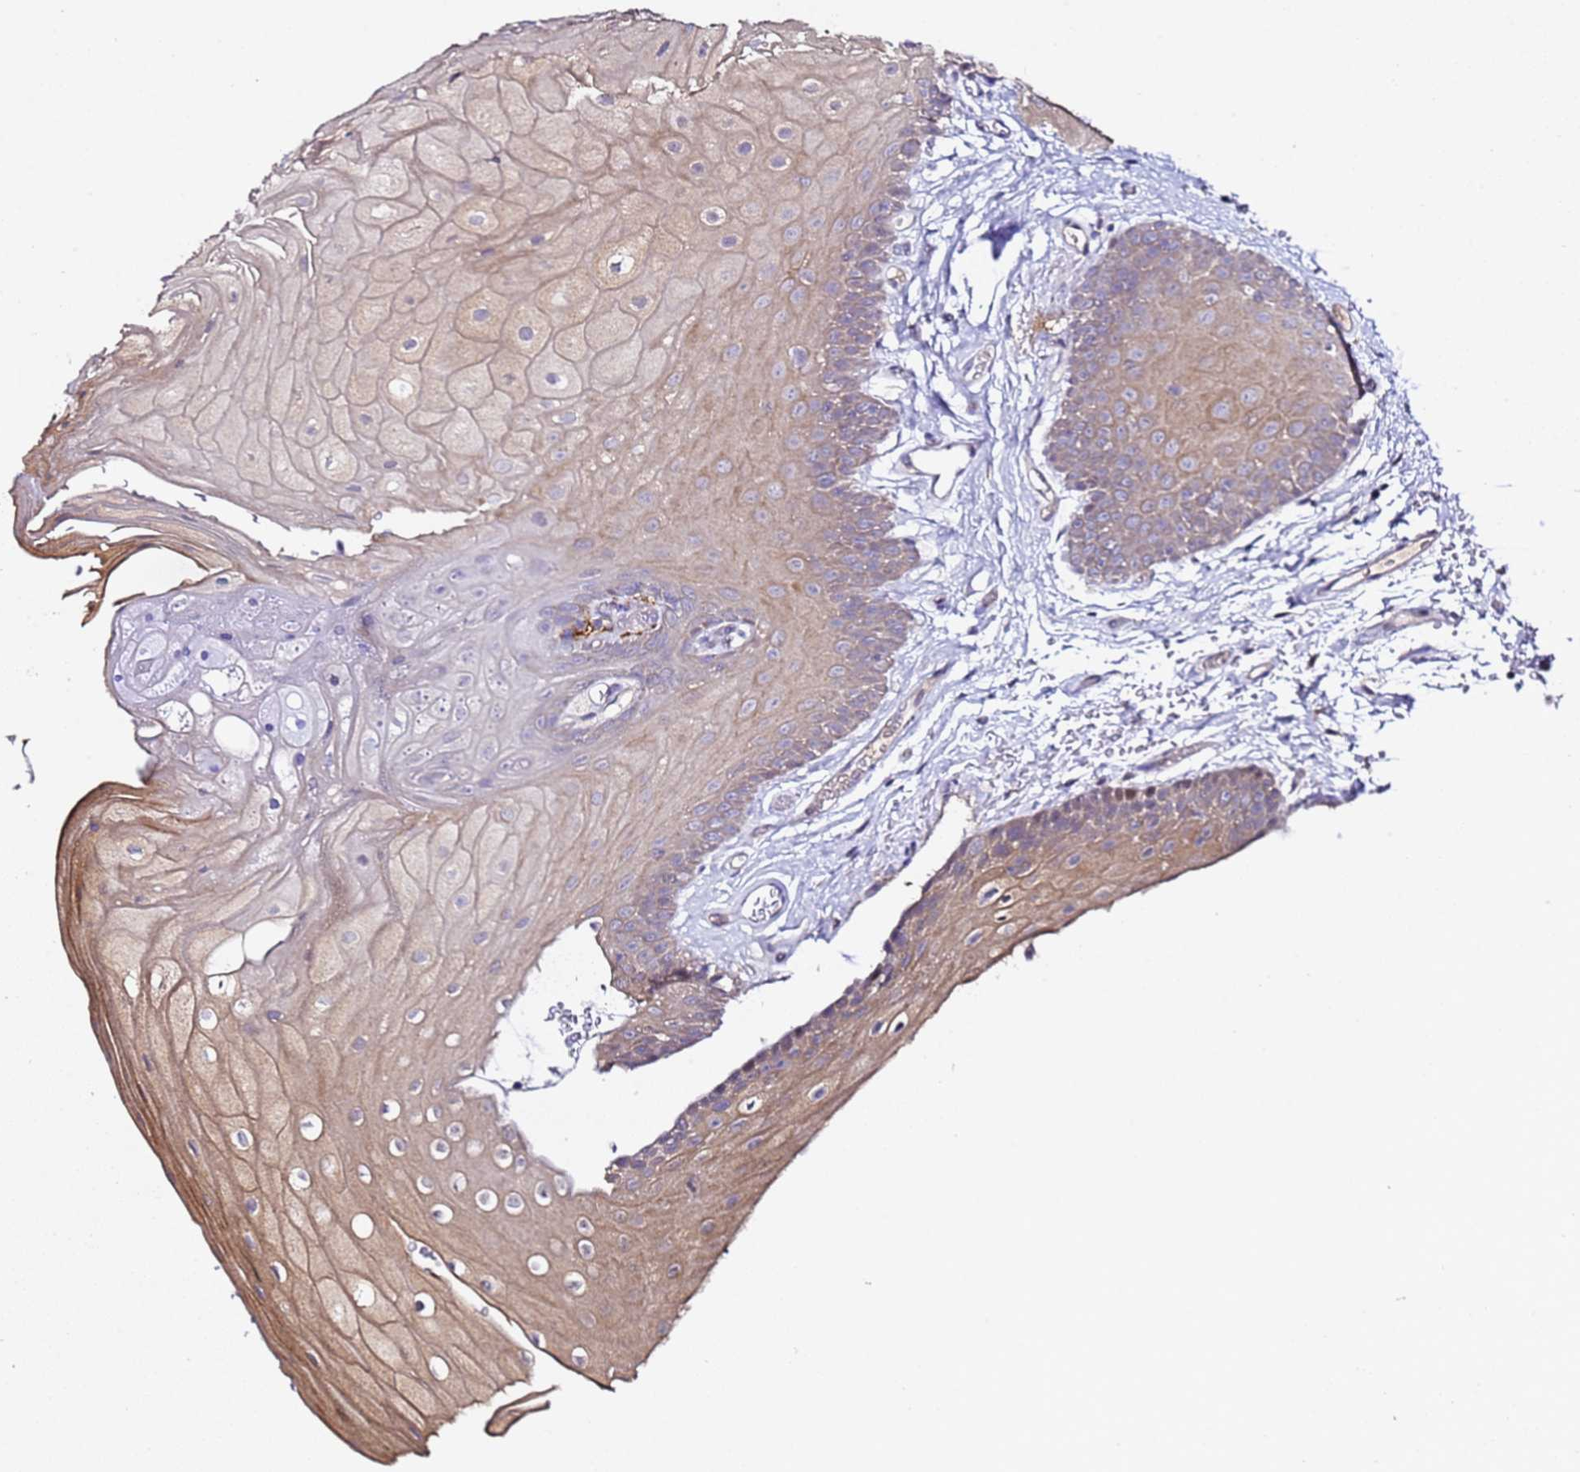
{"staining": {"intensity": "moderate", "quantity": "25%-75%", "location": "cytoplasmic/membranous"}, "tissue": "oral mucosa", "cell_type": "Squamous epithelial cells", "image_type": "normal", "snomed": [{"axis": "morphology", "description": "Normal tissue, NOS"}, {"axis": "morphology", "description": "Squamous cell carcinoma, NOS"}, {"axis": "topography", "description": "Oral tissue"}, {"axis": "topography", "description": "Head-Neck"}], "caption": "Immunohistochemistry (IHC) of normal oral mucosa demonstrates medium levels of moderate cytoplasmic/membranous expression in approximately 25%-75% of squamous epithelial cells. (IHC, brightfield microscopy, high magnification).", "gene": "ALG3", "patient": {"sex": "female", "age": 81}}